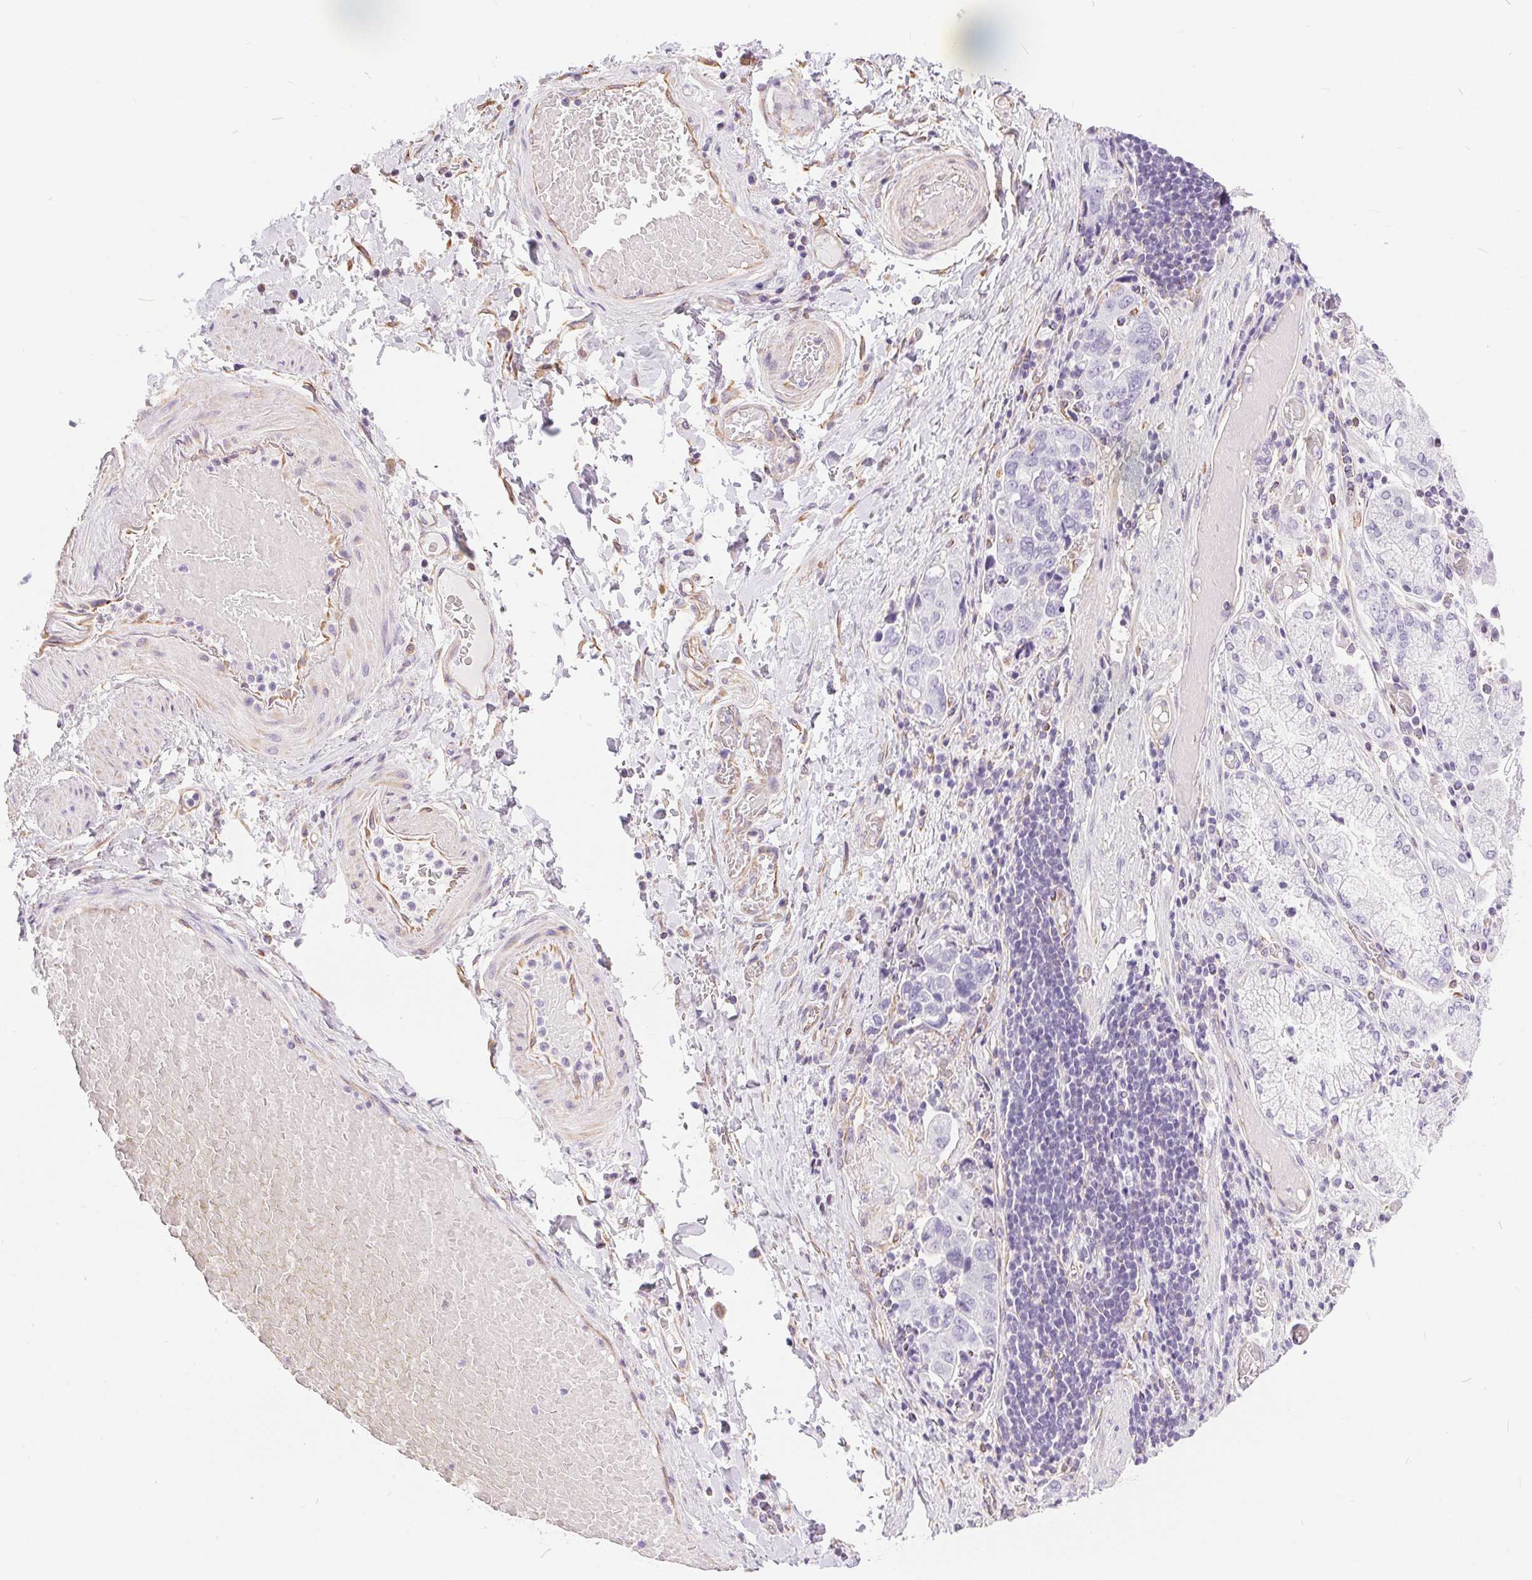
{"staining": {"intensity": "negative", "quantity": "none", "location": "none"}, "tissue": "stomach cancer", "cell_type": "Tumor cells", "image_type": "cancer", "snomed": [{"axis": "morphology", "description": "Adenocarcinoma, NOS"}, {"axis": "topography", "description": "Stomach, upper"}, {"axis": "topography", "description": "Stomach"}], "caption": "Stomach cancer (adenocarcinoma) stained for a protein using immunohistochemistry (IHC) reveals no staining tumor cells.", "gene": "GFAP", "patient": {"sex": "male", "age": 62}}